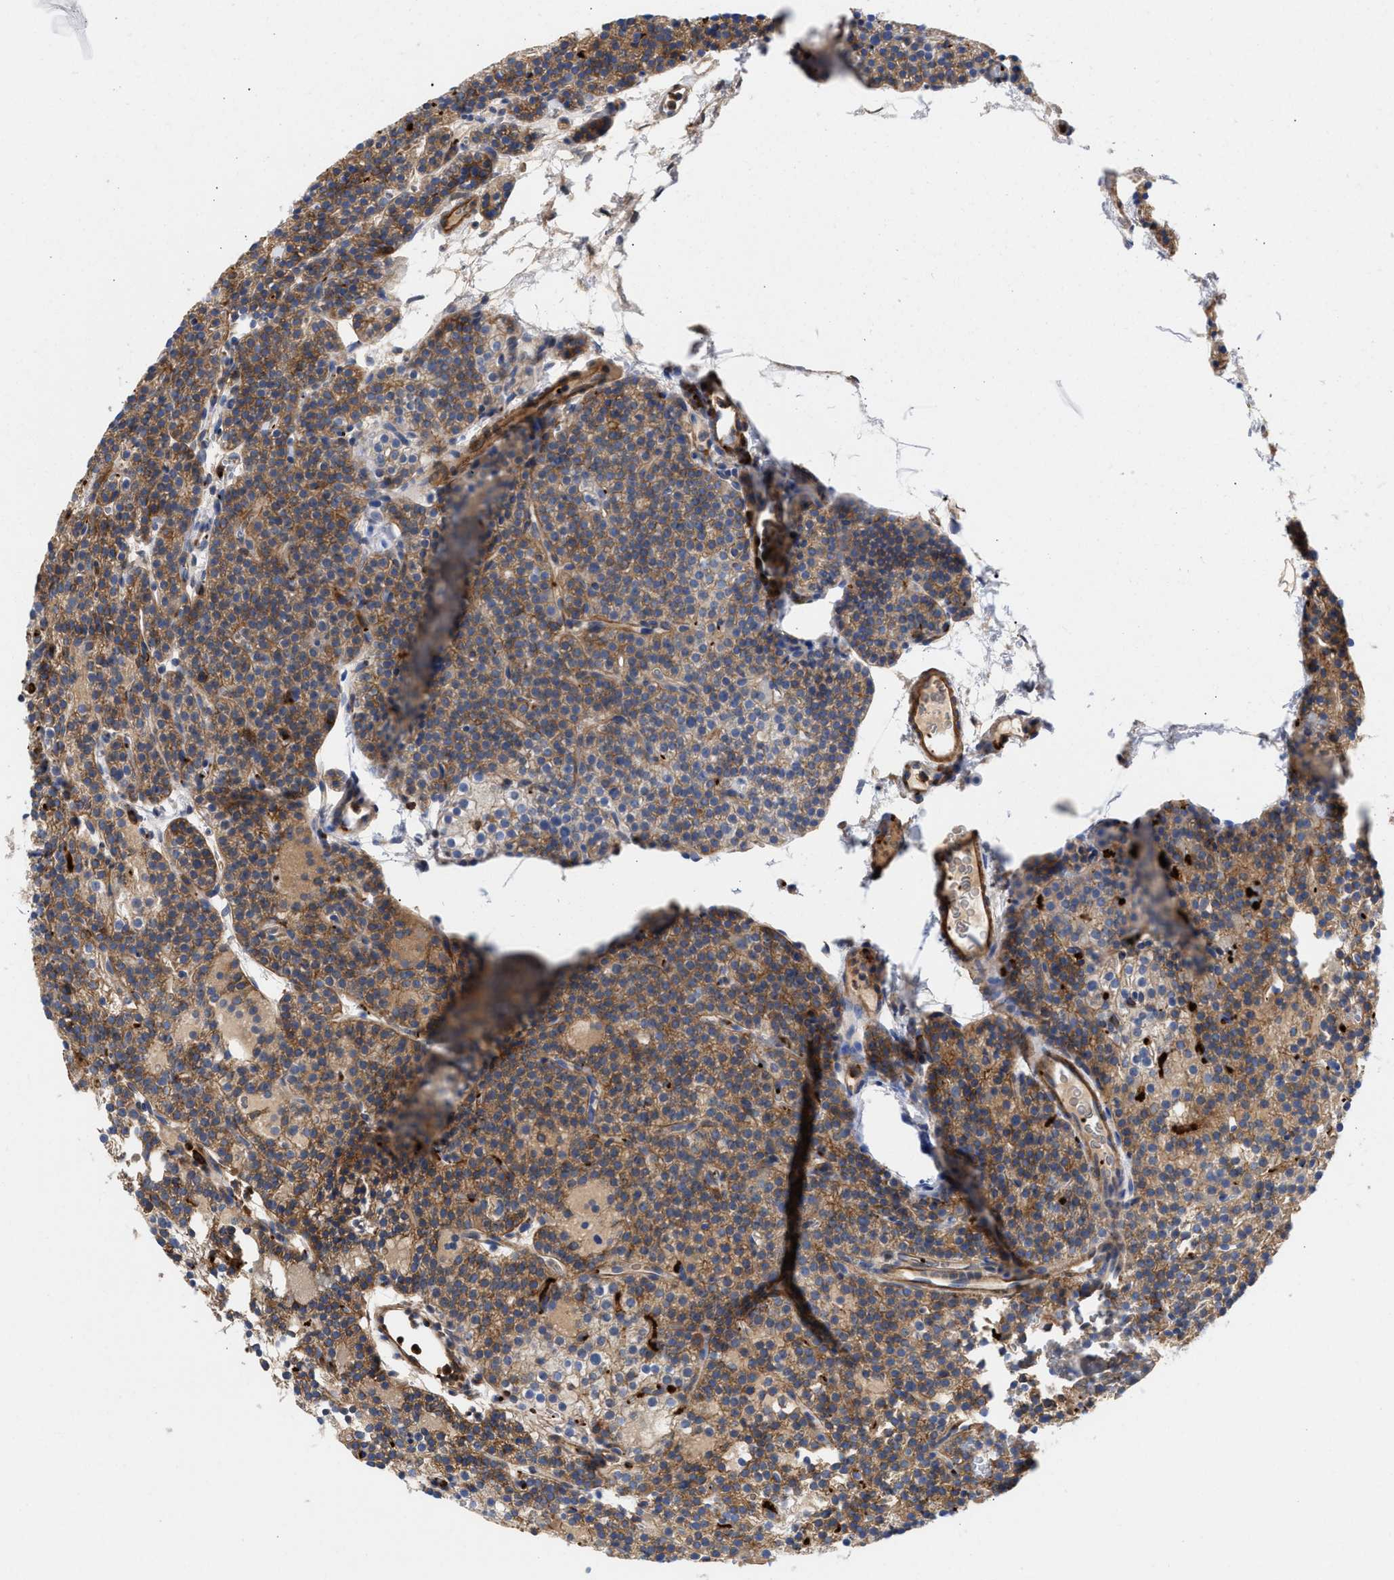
{"staining": {"intensity": "moderate", "quantity": "<25%", "location": "cytoplasmic/membranous"}, "tissue": "parathyroid gland", "cell_type": "Glandular cells", "image_type": "normal", "snomed": [{"axis": "morphology", "description": "Normal tissue, NOS"}, {"axis": "morphology", "description": "Adenoma, NOS"}, {"axis": "topography", "description": "Parathyroid gland"}], "caption": "The immunohistochemical stain highlights moderate cytoplasmic/membranous positivity in glandular cells of normal parathyroid gland.", "gene": "HS3ST5", "patient": {"sex": "female", "age": 74}}